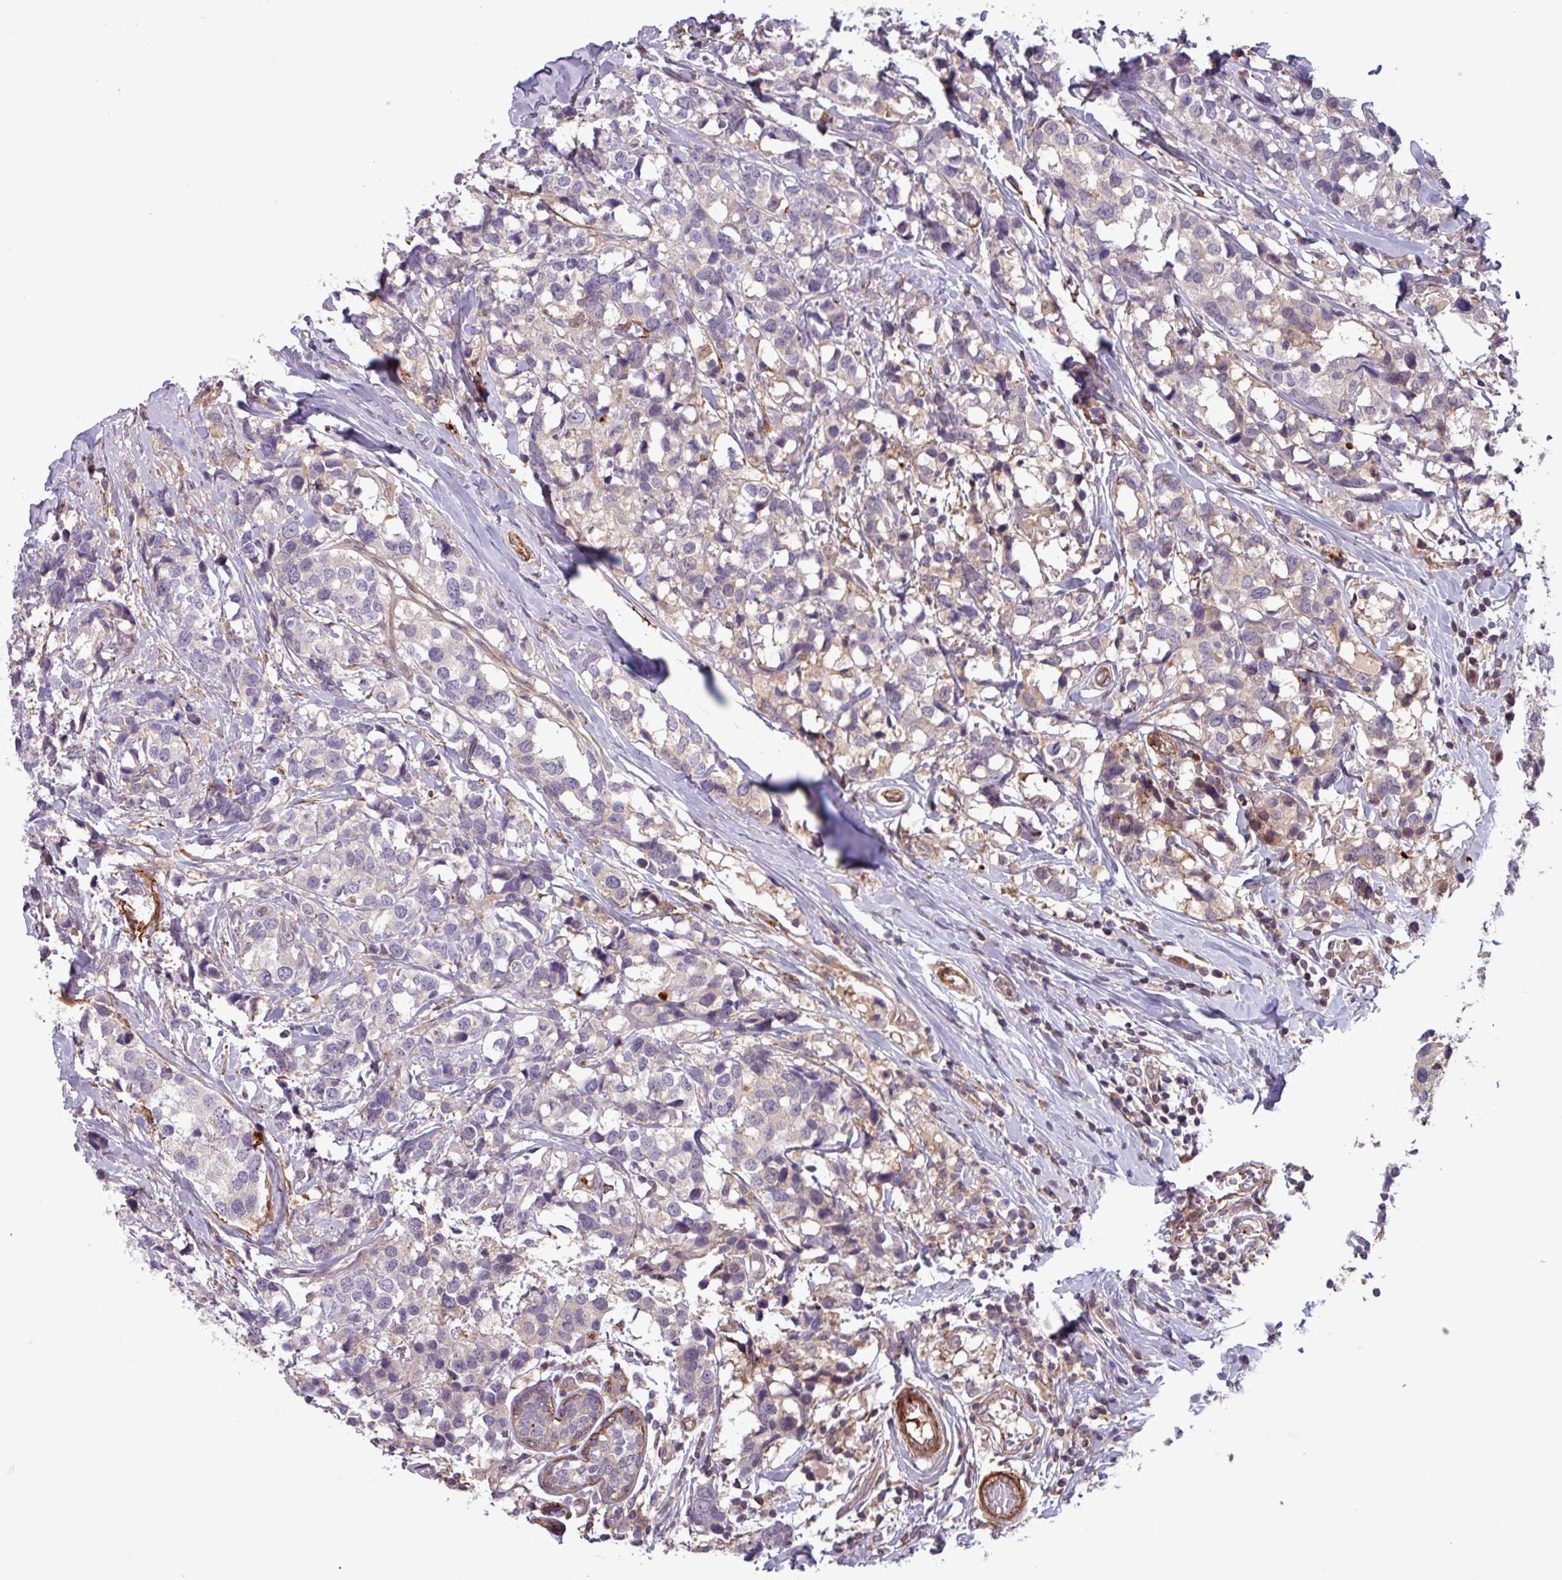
{"staining": {"intensity": "negative", "quantity": "none", "location": "none"}, "tissue": "breast cancer", "cell_type": "Tumor cells", "image_type": "cancer", "snomed": [{"axis": "morphology", "description": "Lobular carcinoma"}, {"axis": "topography", "description": "Breast"}], "caption": "DAB immunohistochemical staining of human breast cancer (lobular carcinoma) exhibits no significant staining in tumor cells.", "gene": "PCED1A", "patient": {"sex": "female", "age": 59}}